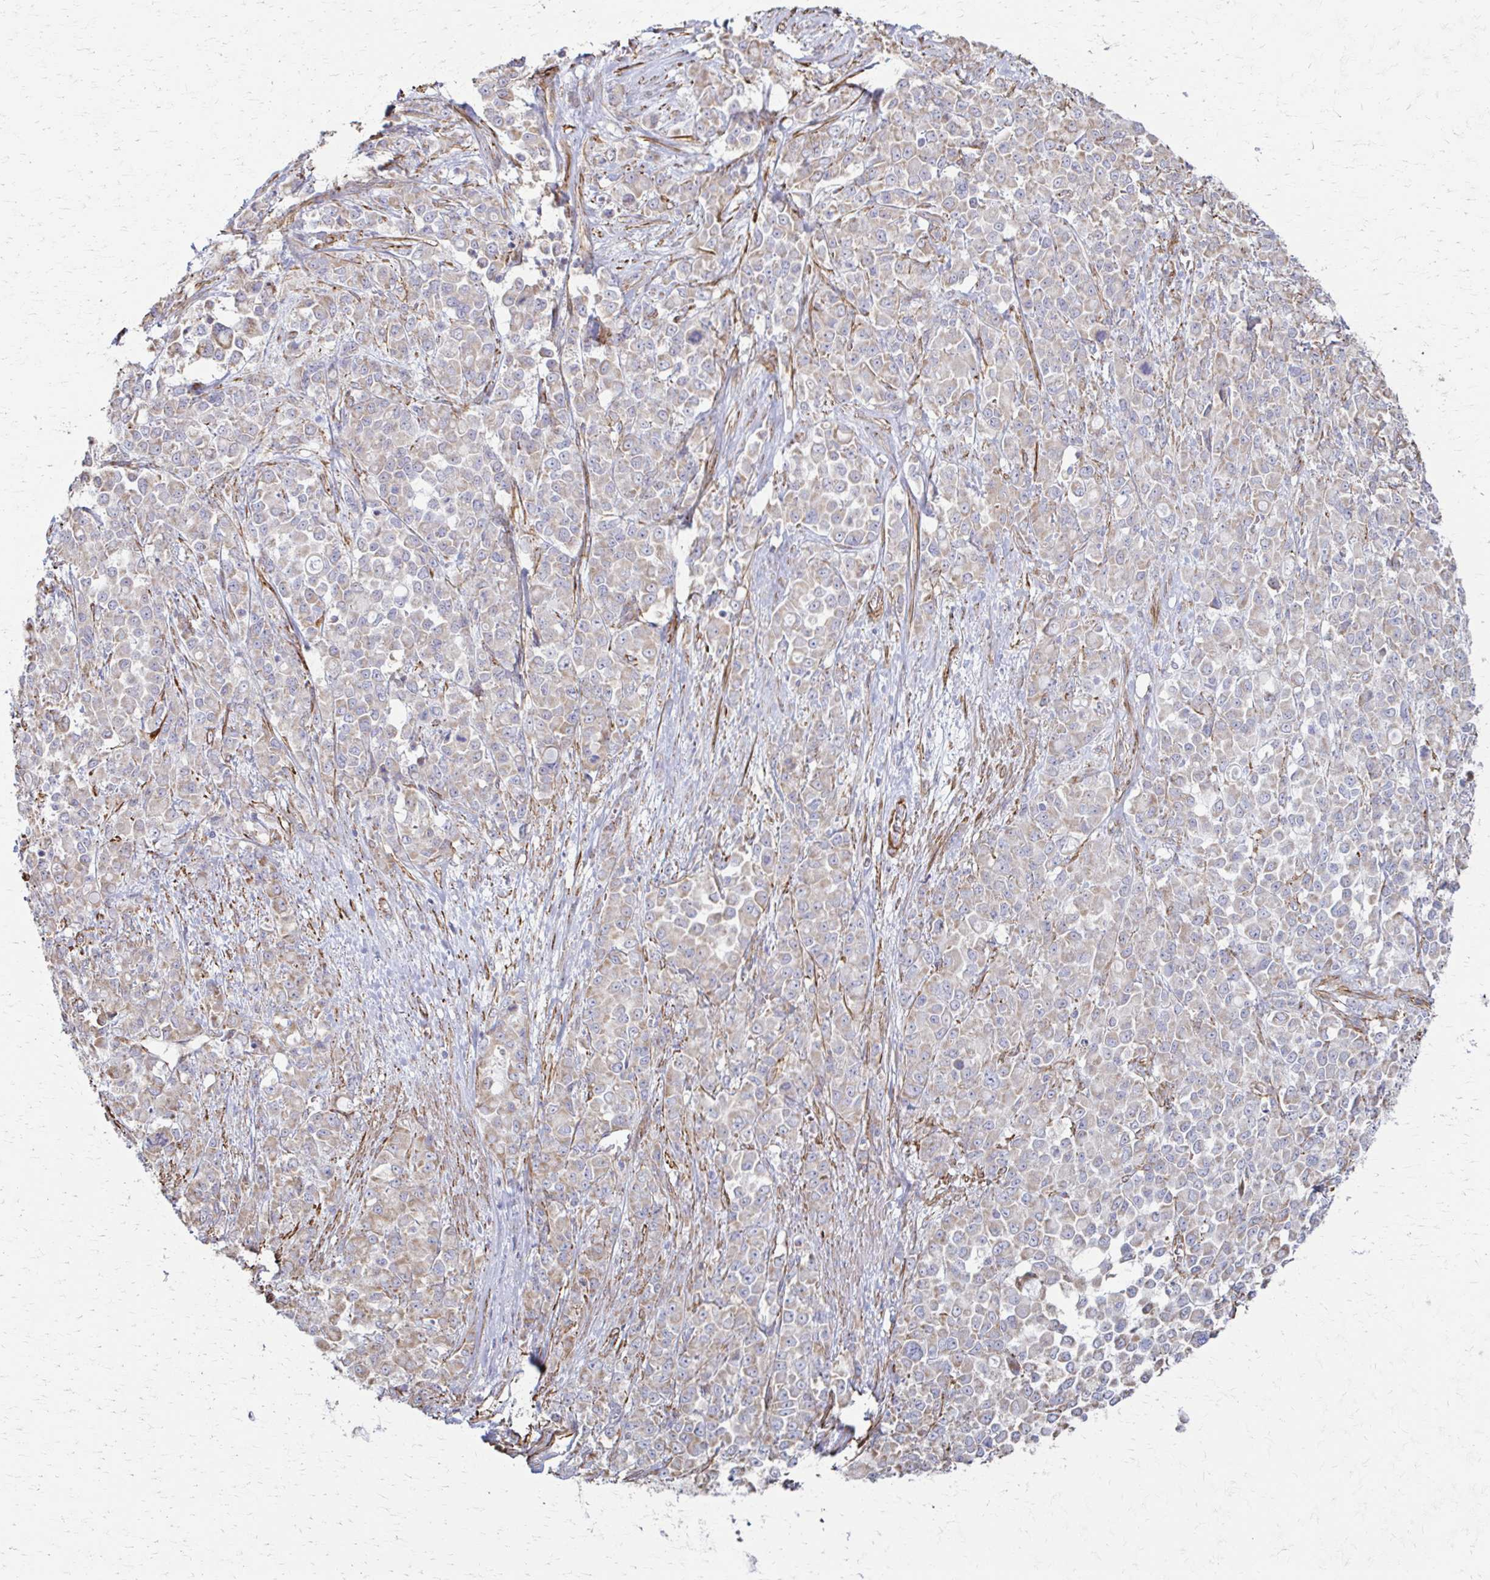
{"staining": {"intensity": "weak", "quantity": "<25%", "location": "cytoplasmic/membranous"}, "tissue": "stomach cancer", "cell_type": "Tumor cells", "image_type": "cancer", "snomed": [{"axis": "morphology", "description": "Adenocarcinoma, NOS"}, {"axis": "topography", "description": "Stomach"}], "caption": "This is an IHC micrograph of stomach cancer. There is no staining in tumor cells.", "gene": "TIMMDC1", "patient": {"sex": "female", "age": 76}}